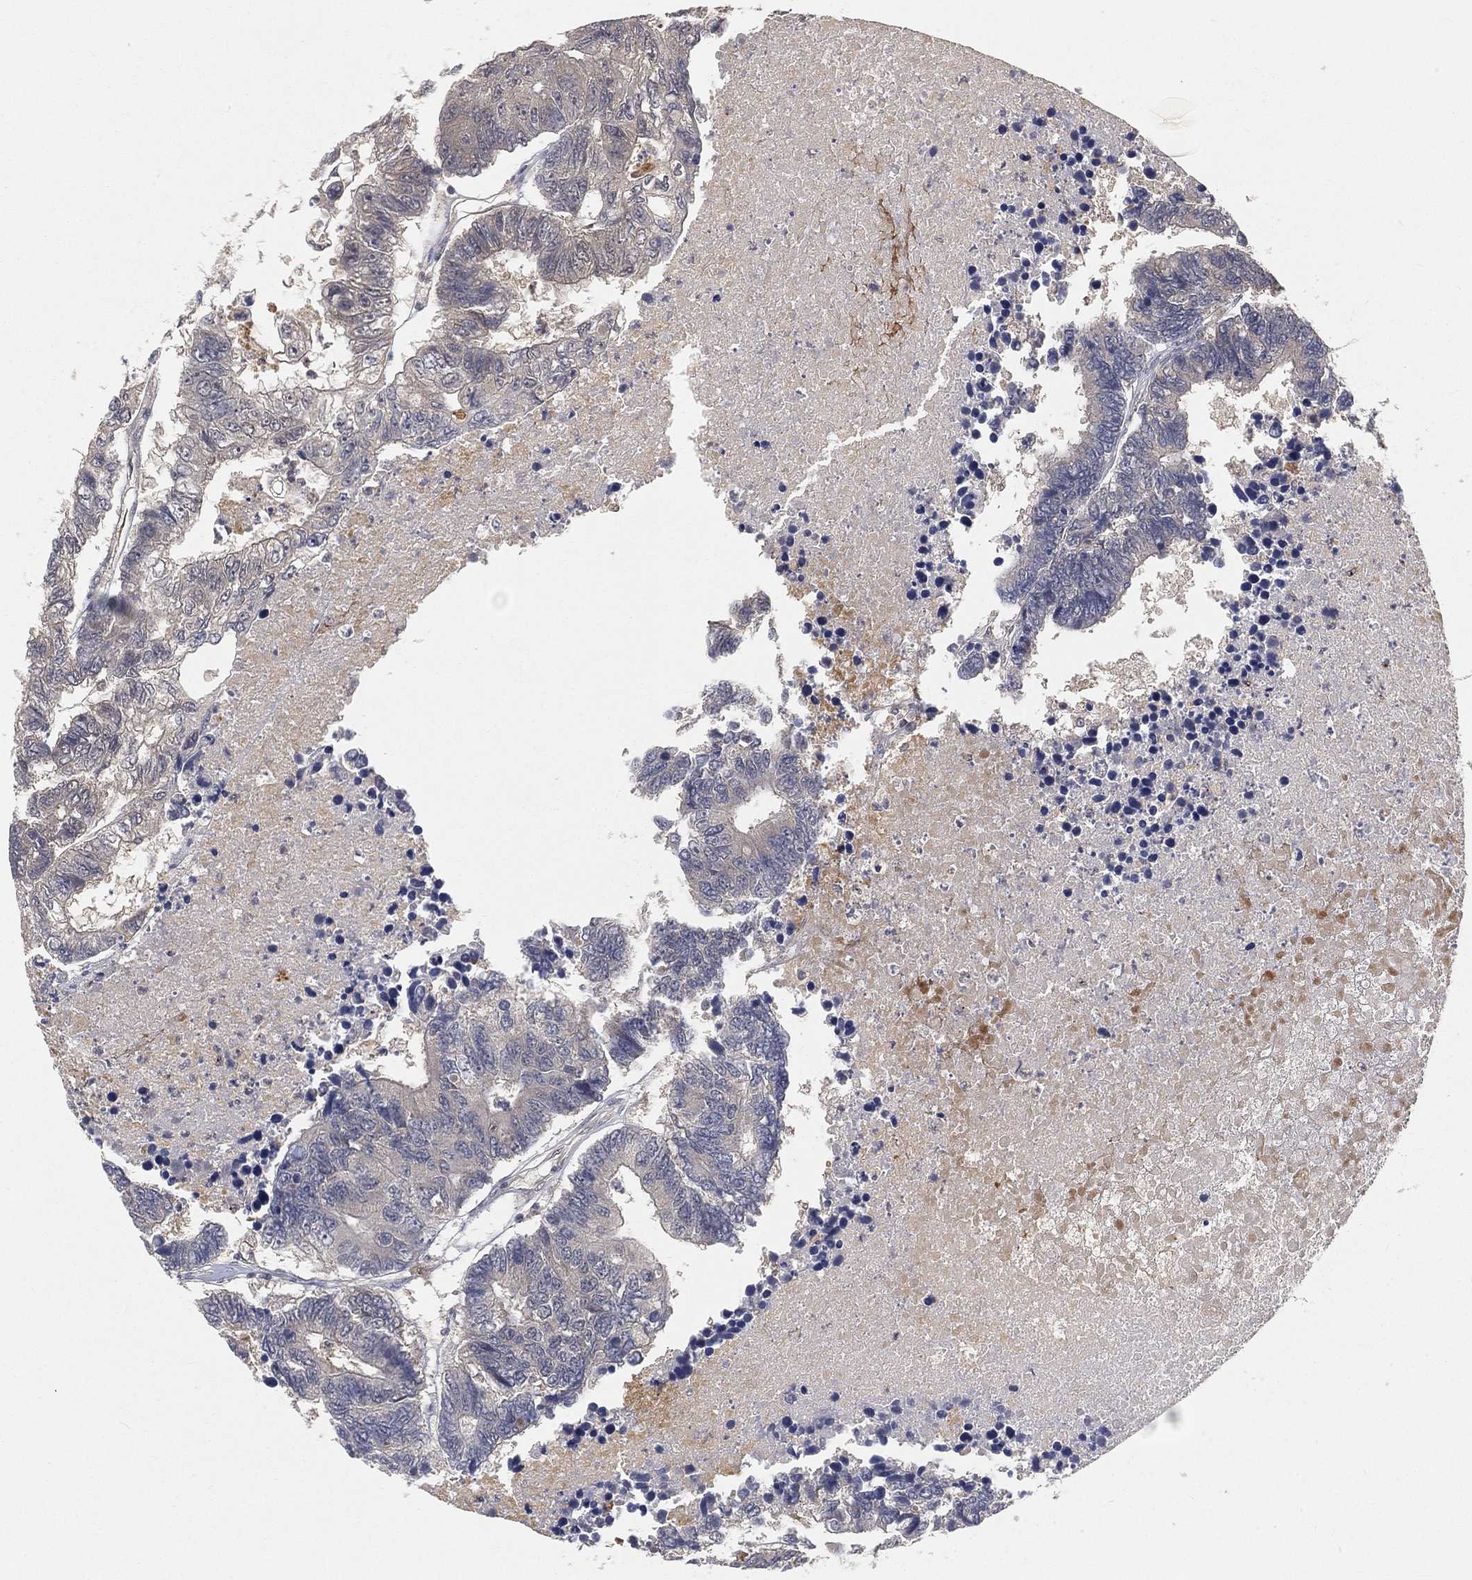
{"staining": {"intensity": "negative", "quantity": "none", "location": "none"}, "tissue": "colorectal cancer", "cell_type": "Tumor cells", "image_type": "cancer", "snomed": [{"axis": "morphology", "description": "Adenocarcinoma, NOS"}, {"axis": "topography", "description": "Colon"}], "caption": "Immunohistochemistry (IHC) micrograph of human adenocarcinoma (colorectal) stained for a protein (brown), which demonstrates no expression in tumor cells.", "gene": "MAPK1", "patient": {"sex": "female", "age": 48}}